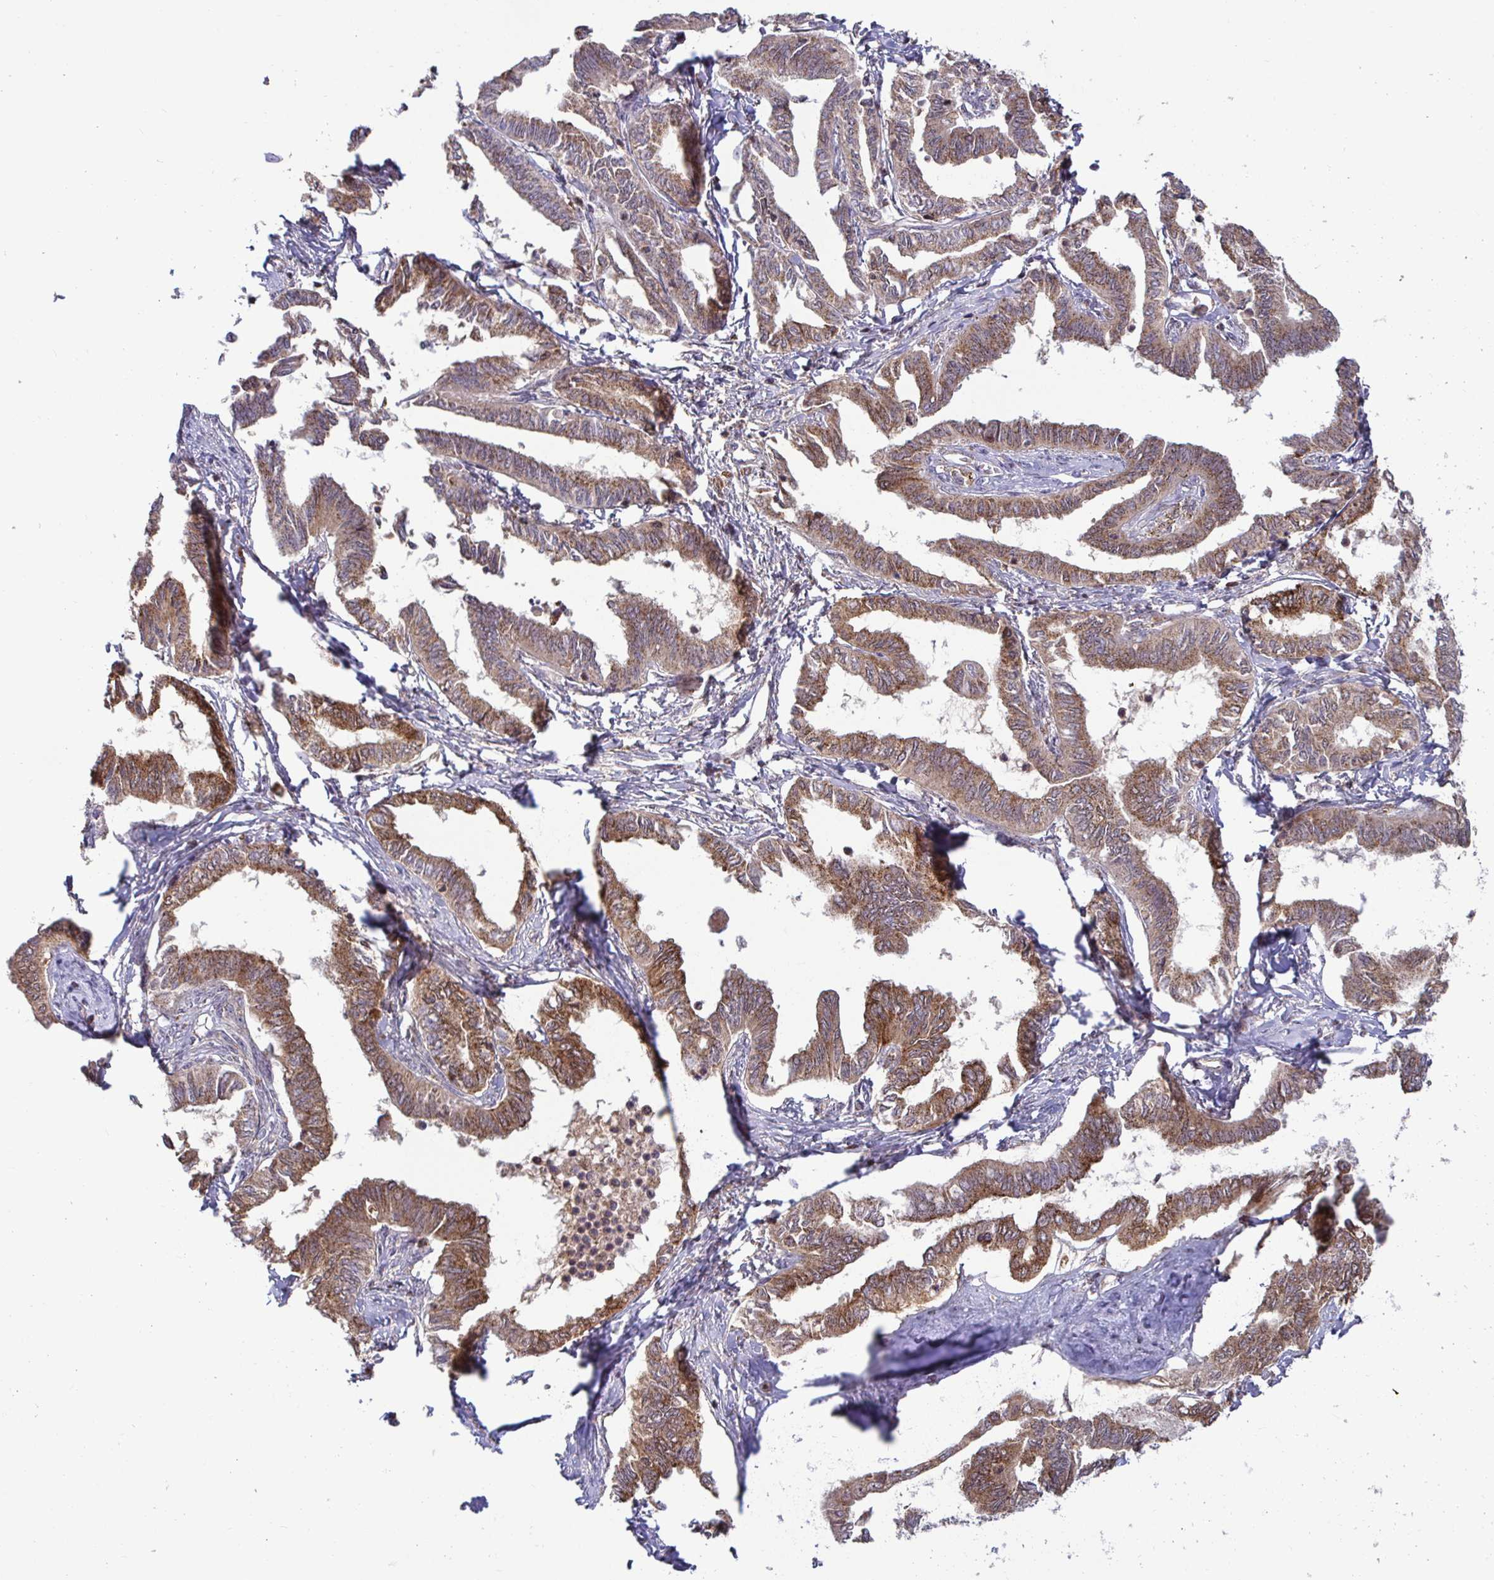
{"staining": {"intensity": "moderate", "quantity": ">75%", "location": "cytoplasmic/membranous"}, "tissue": "ovarian cancer", "cell_type": "Tumor cells", "image_type": "cancer", "snomed": [{"axis": "morphology", "description": "Carcinoma, endometroid"}, {"axis": "topography", "description": "Ovary"}], "caption": "Protein staining of endometroid carcinoma (ovarian) tissue reveals moderate cytoplasmic/membranous expression in approximately >75% of tumor cells.", "gene": "SPRY1", "patient": {"sex": "female", "age": 70}}